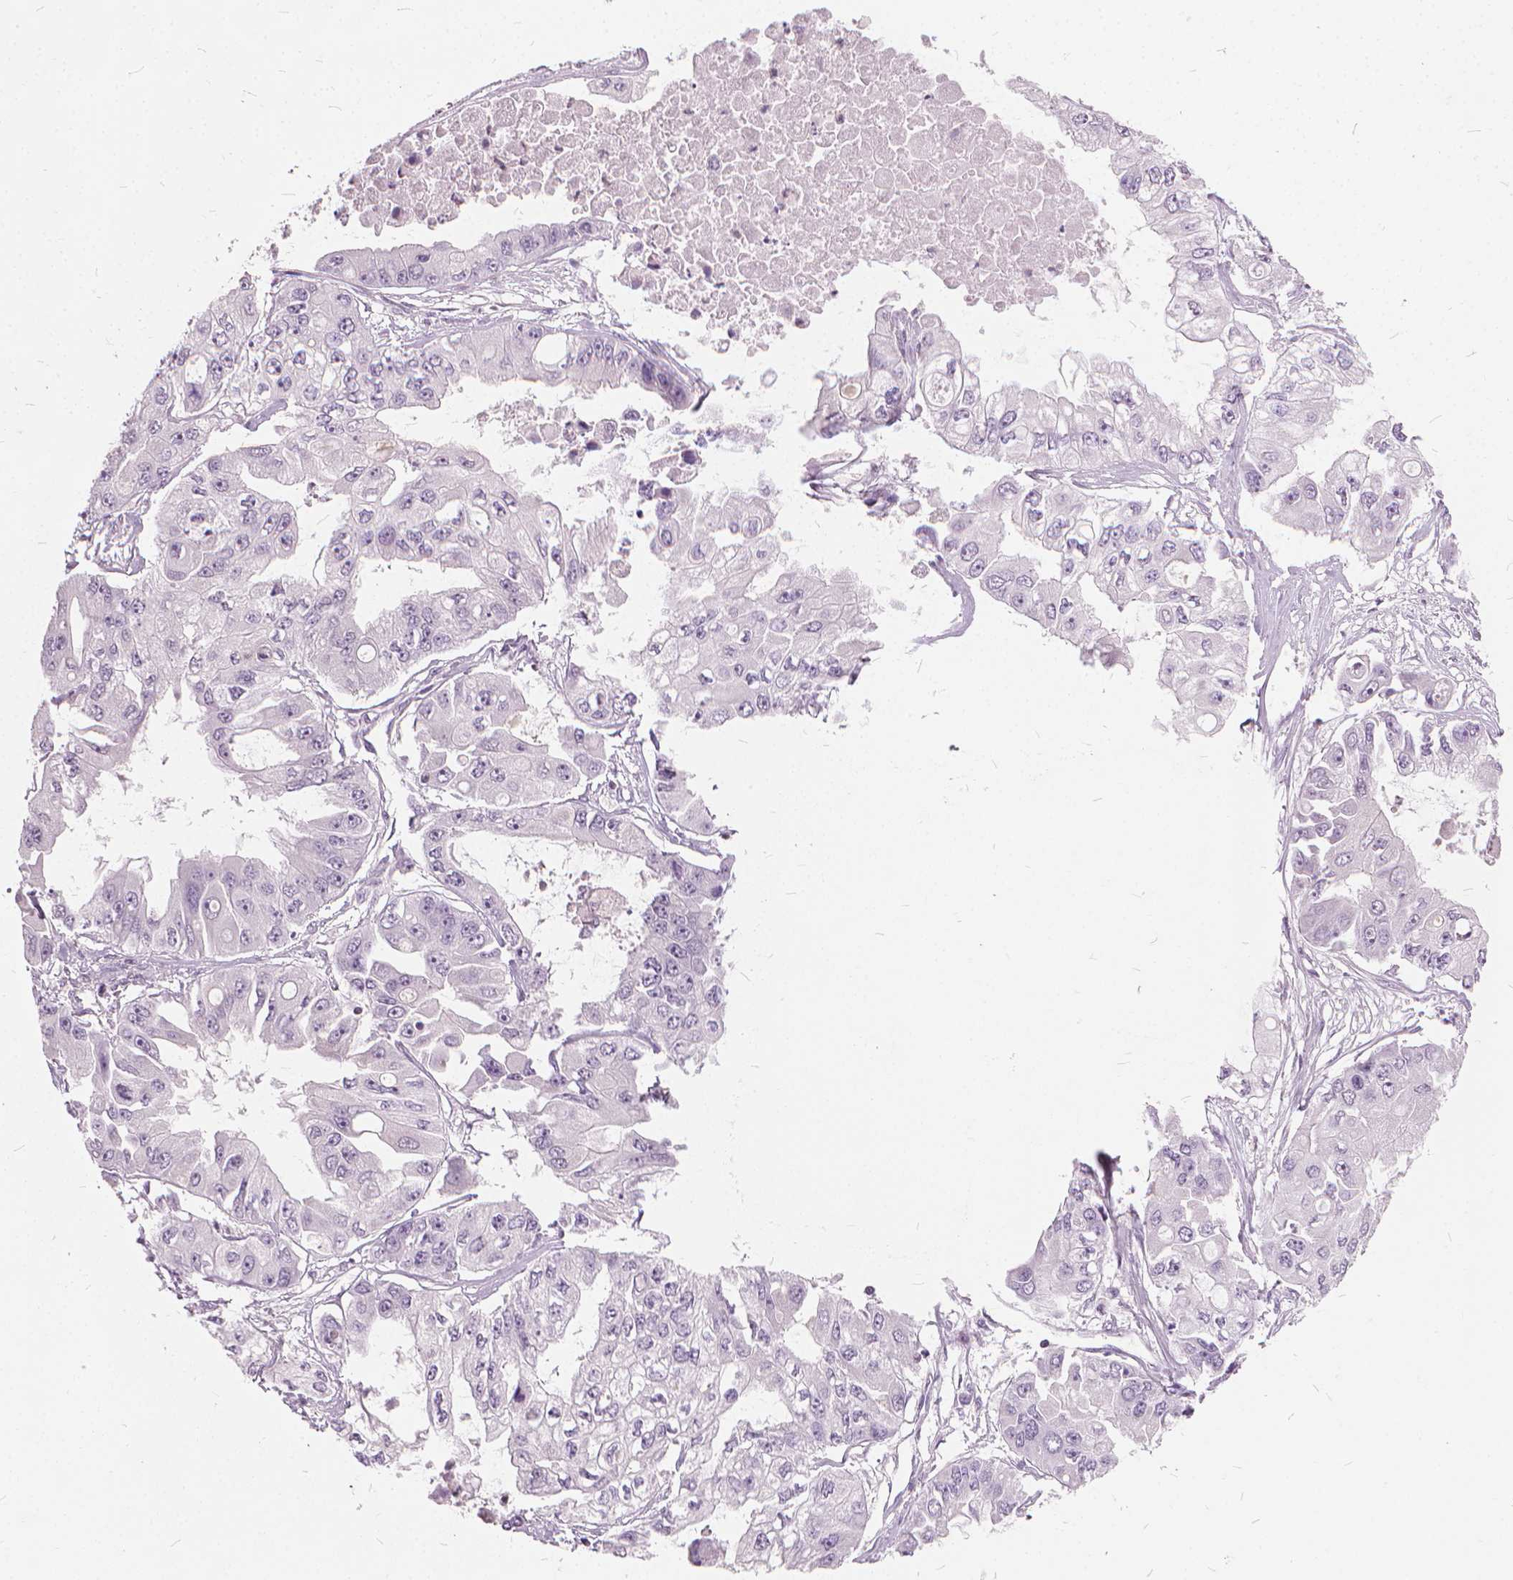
{"staining": {"intensity": "negative", "quantity": "none", "location": "none"}, "tissue": "ovarian cancer", "cell_type": "Tumor cells", "image_type": "cancer", "snomed": [{"axis": "morphology", "description": "Cystadenocarcinoma, serous, NOS"}, {"axis": "topography", "description": "Ovary"}], "caption": "Histopathology image shows no protein expression in tumor cells of ovarian cancer (serous cystadenocarcinoma) tissue. The staining was performed using DAB (3,3'-diaminobenzidine) to visualize the protein expression in brown, while the nuclei were stained in blue with hematoxylin (Magnification: 20x).", "gene": "STAT5B", "patient": {"sex": "female", "age": 56}}